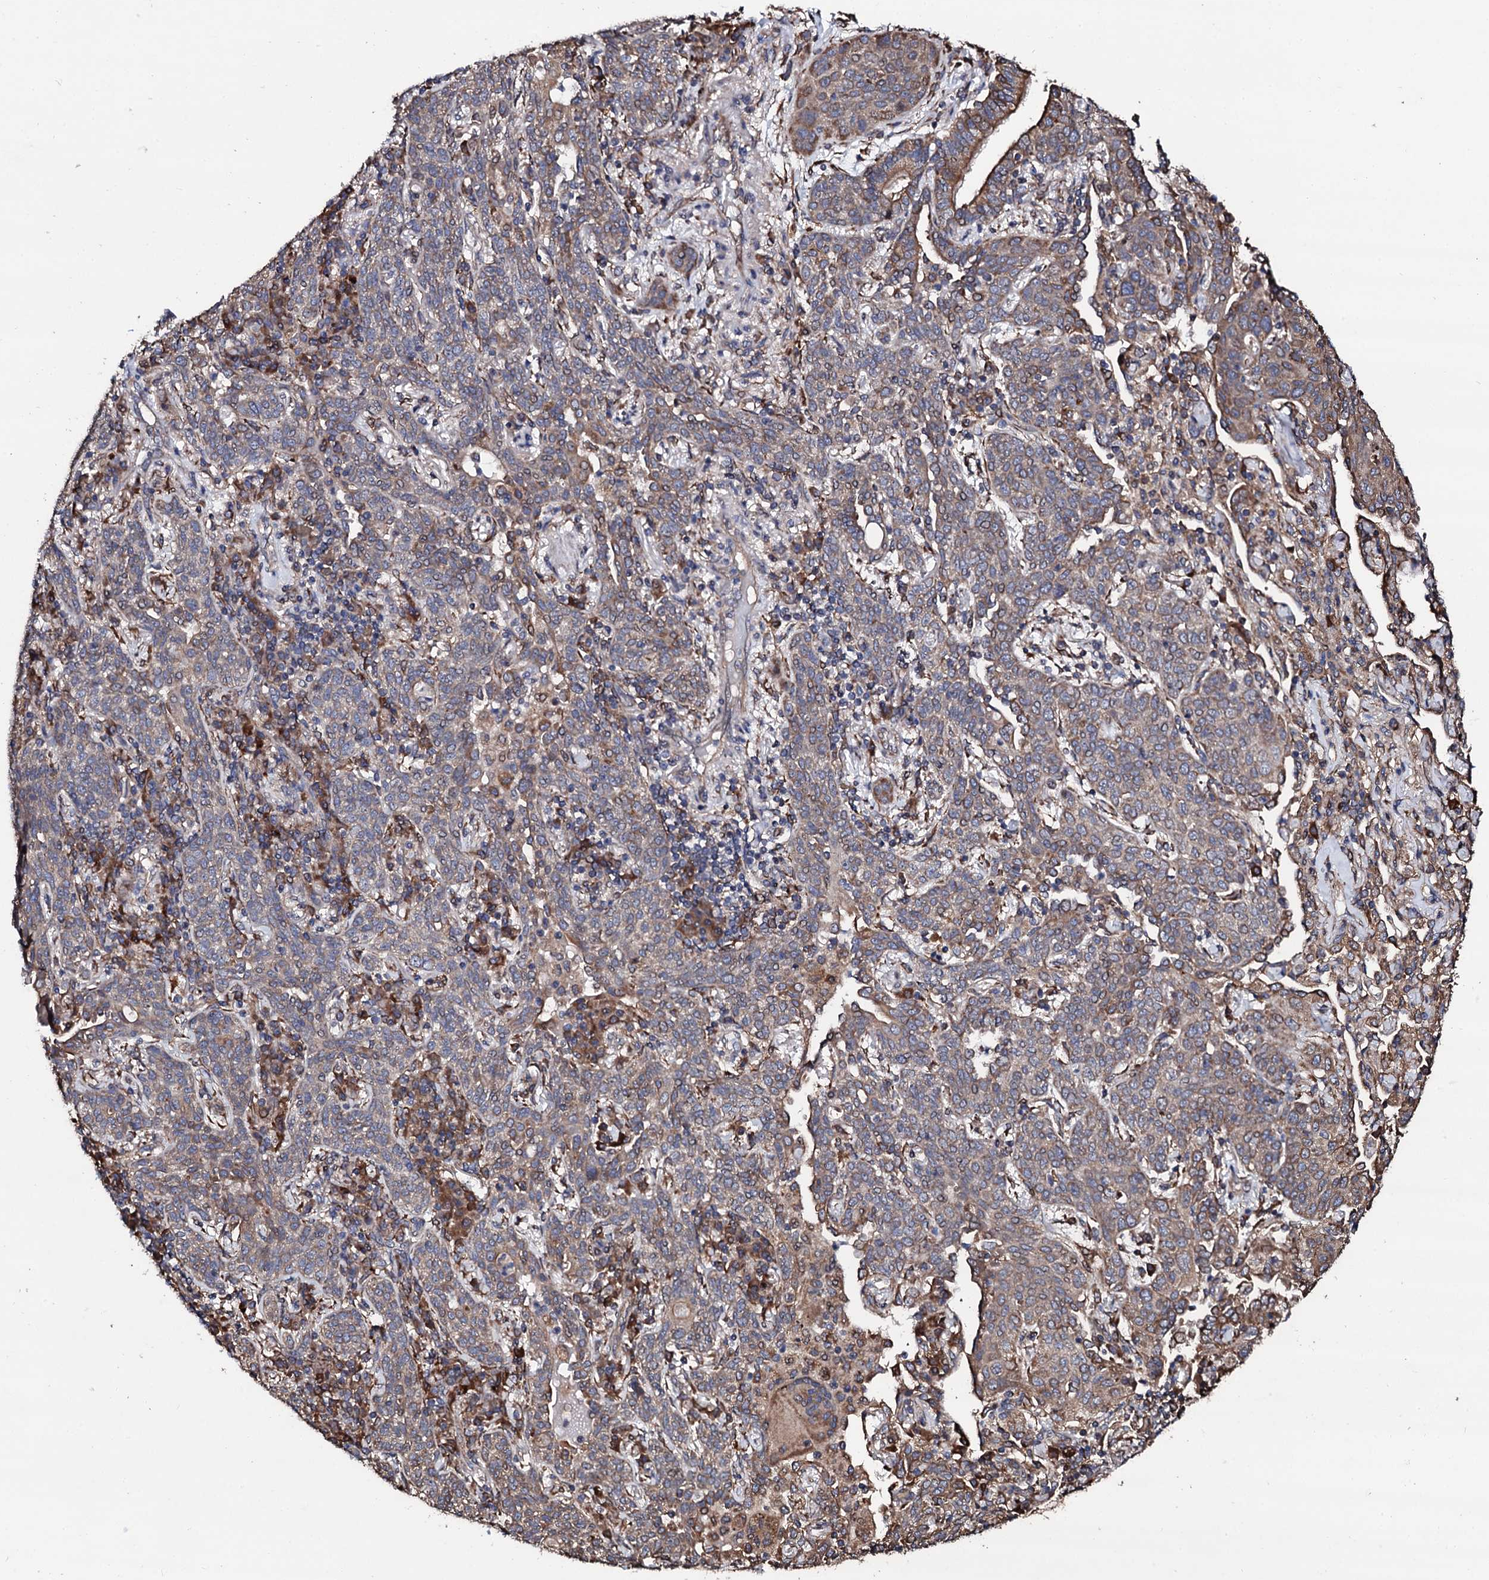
{"staining": {"intensity": "weak", "quantity": "25%-75%", "location": "cytoplasmic/membranous"}, "tissue": "lung cancer", "cell_type": "Tumor cells", "image_type": "cancer", "snomed": [{"axis": "morphology", "description": "Squamous cell carcinoma, NOS"}, {"axis": "topography", "description": "Lung"}], "caption": "IHC of lung cancer (squamous cell carcinoma) demonstrates low levels of weak cytoplasmic/membranous expression in approximately 25%-75% of tumor cells. The protein is stained brown, and the nuclei are stained in blue (DAB IHC with brightfield microscopy, high magnification).", "gene": "CKAP5", "patient": {"sex": "female", "age": 70}}